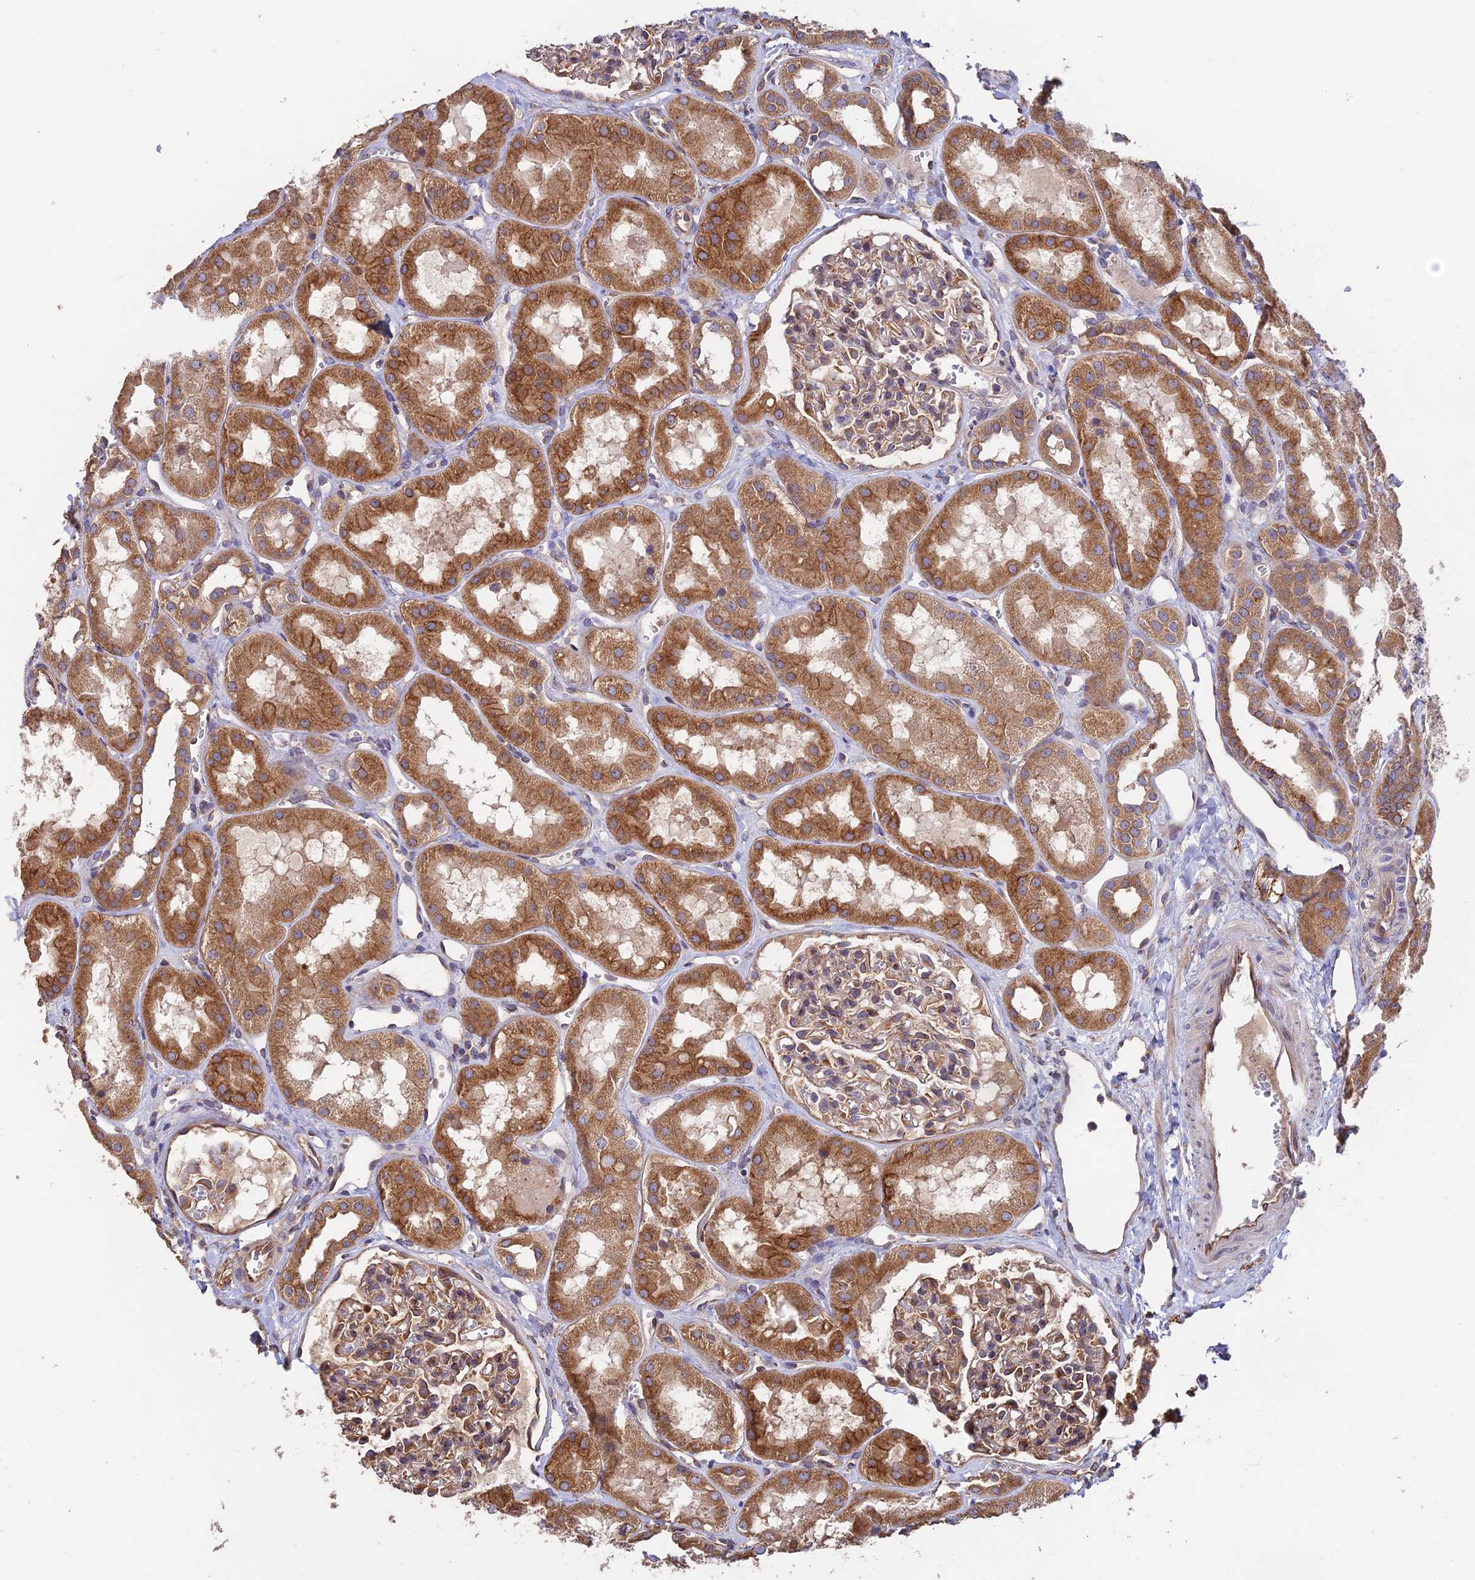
{"staining": {"intensity": "moderate", "quantity": "25%-75%", "location": "cytoplasmic/membranous"}, "tissue": "kidney", "cell_type": "Cells in glomeruli", "image_type": "normal", "snomed": [{"axis": "morphology", "description": "Normal tissue, NOS"}, {"axis": "topography", "description": "Kidney"}], "caption": "Moderate cytoplasmic/membranous protein staining is present in about 25%-75% of cells in glomeruli in kidney. The protein of interest is stained brown, and the nuclei are stained in blue (DAB IHC with brightfield microscopy, high magnification).", "gene": "EMC3", "patient": {"sex": "male", "age": 16}}